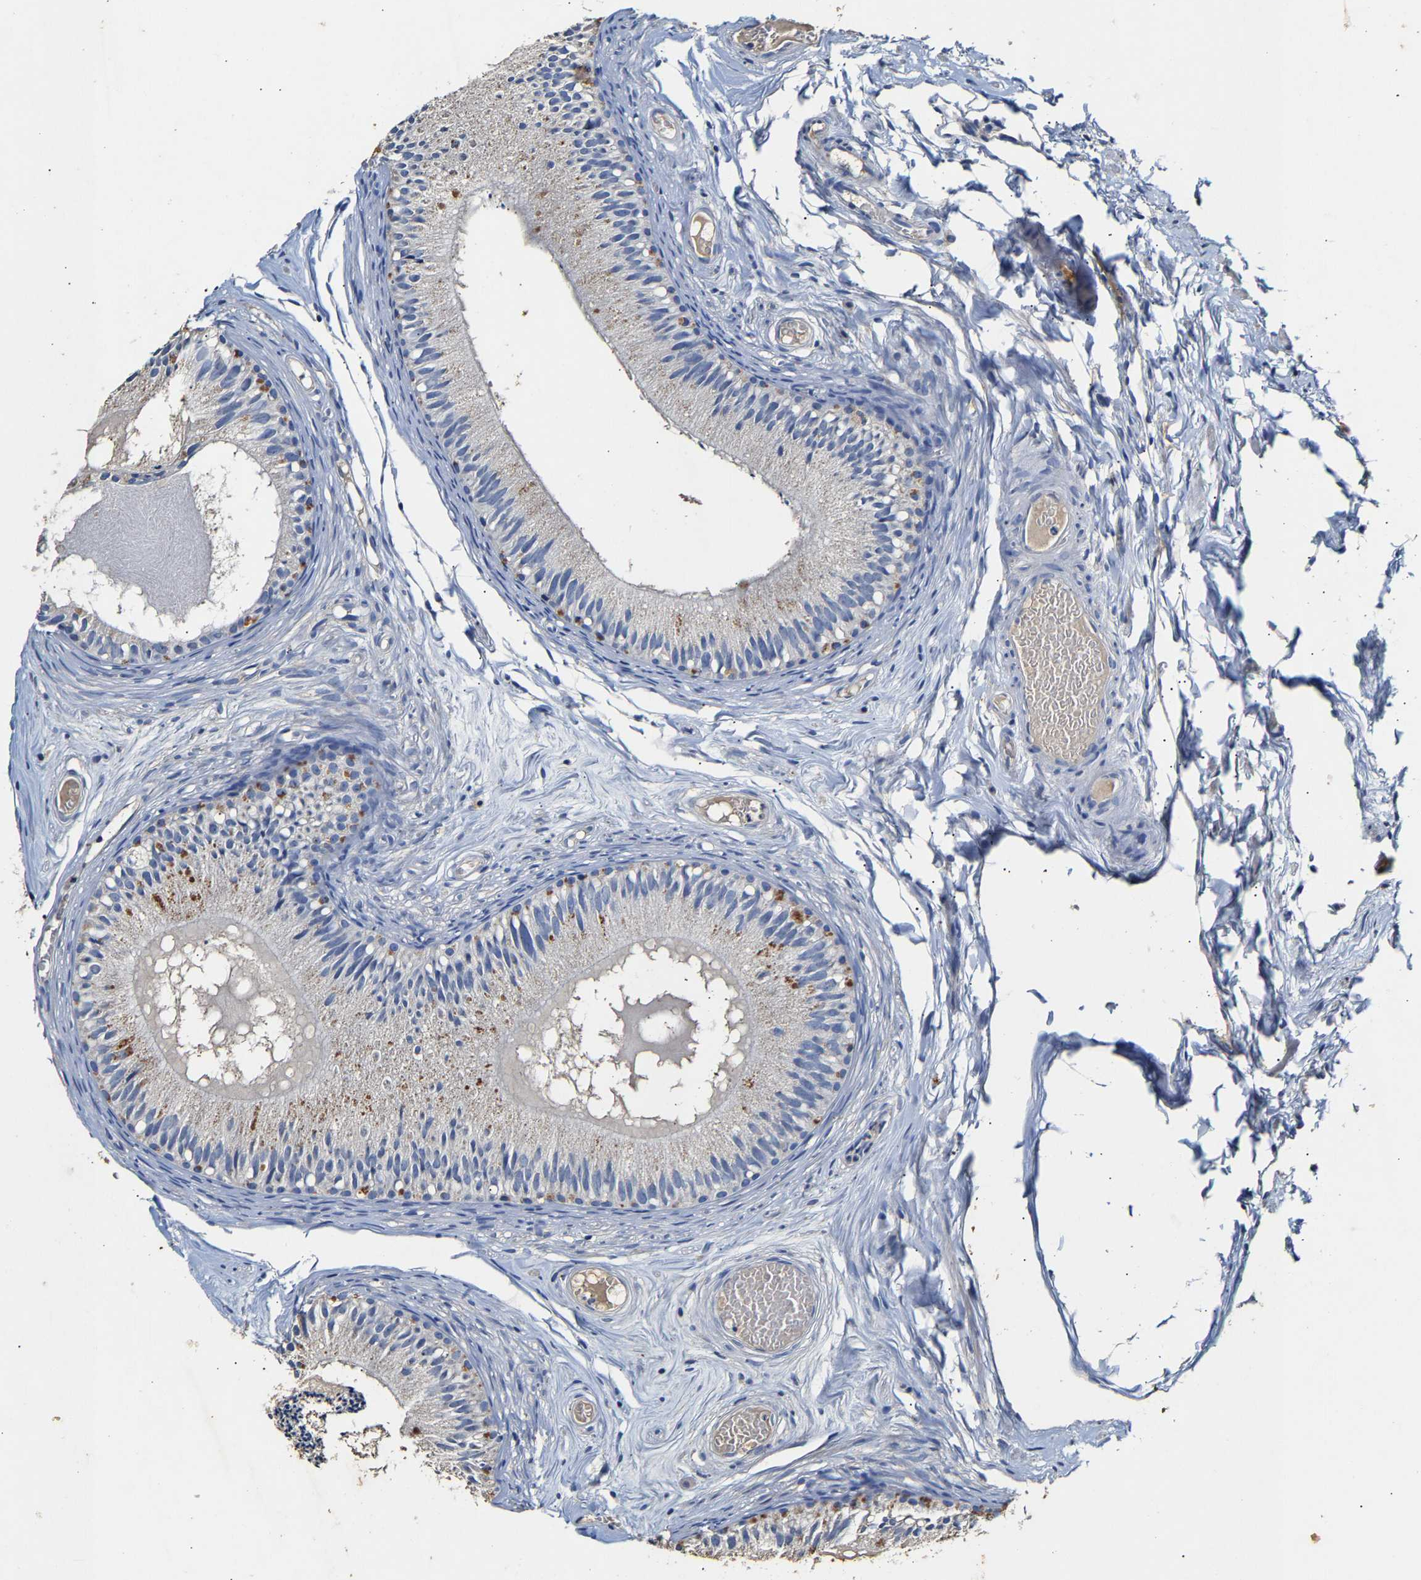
{"staining": {"intensity": "negative", "quantity": "none", "location": "none"}, "tissue": "epididymis", "cell_type": "Glandular cells", "image_type": "normal", "snomed": [{"axis": "morphology", "description": "Normal tissue, NOS"}, {"axis": "topography", "description": "Epididymis"}], "caption": "This is a histopathology image of immunohistochemistry staining of benign epididymis, which shows no positivity in glandular cells. (Stains: DAB IHC with hematoxylin counter stain, Microscopy: brightfield microscopy at high magnification).", "gene": "SLCO2B1", "patient": {"sex": "male", "age": 46}}